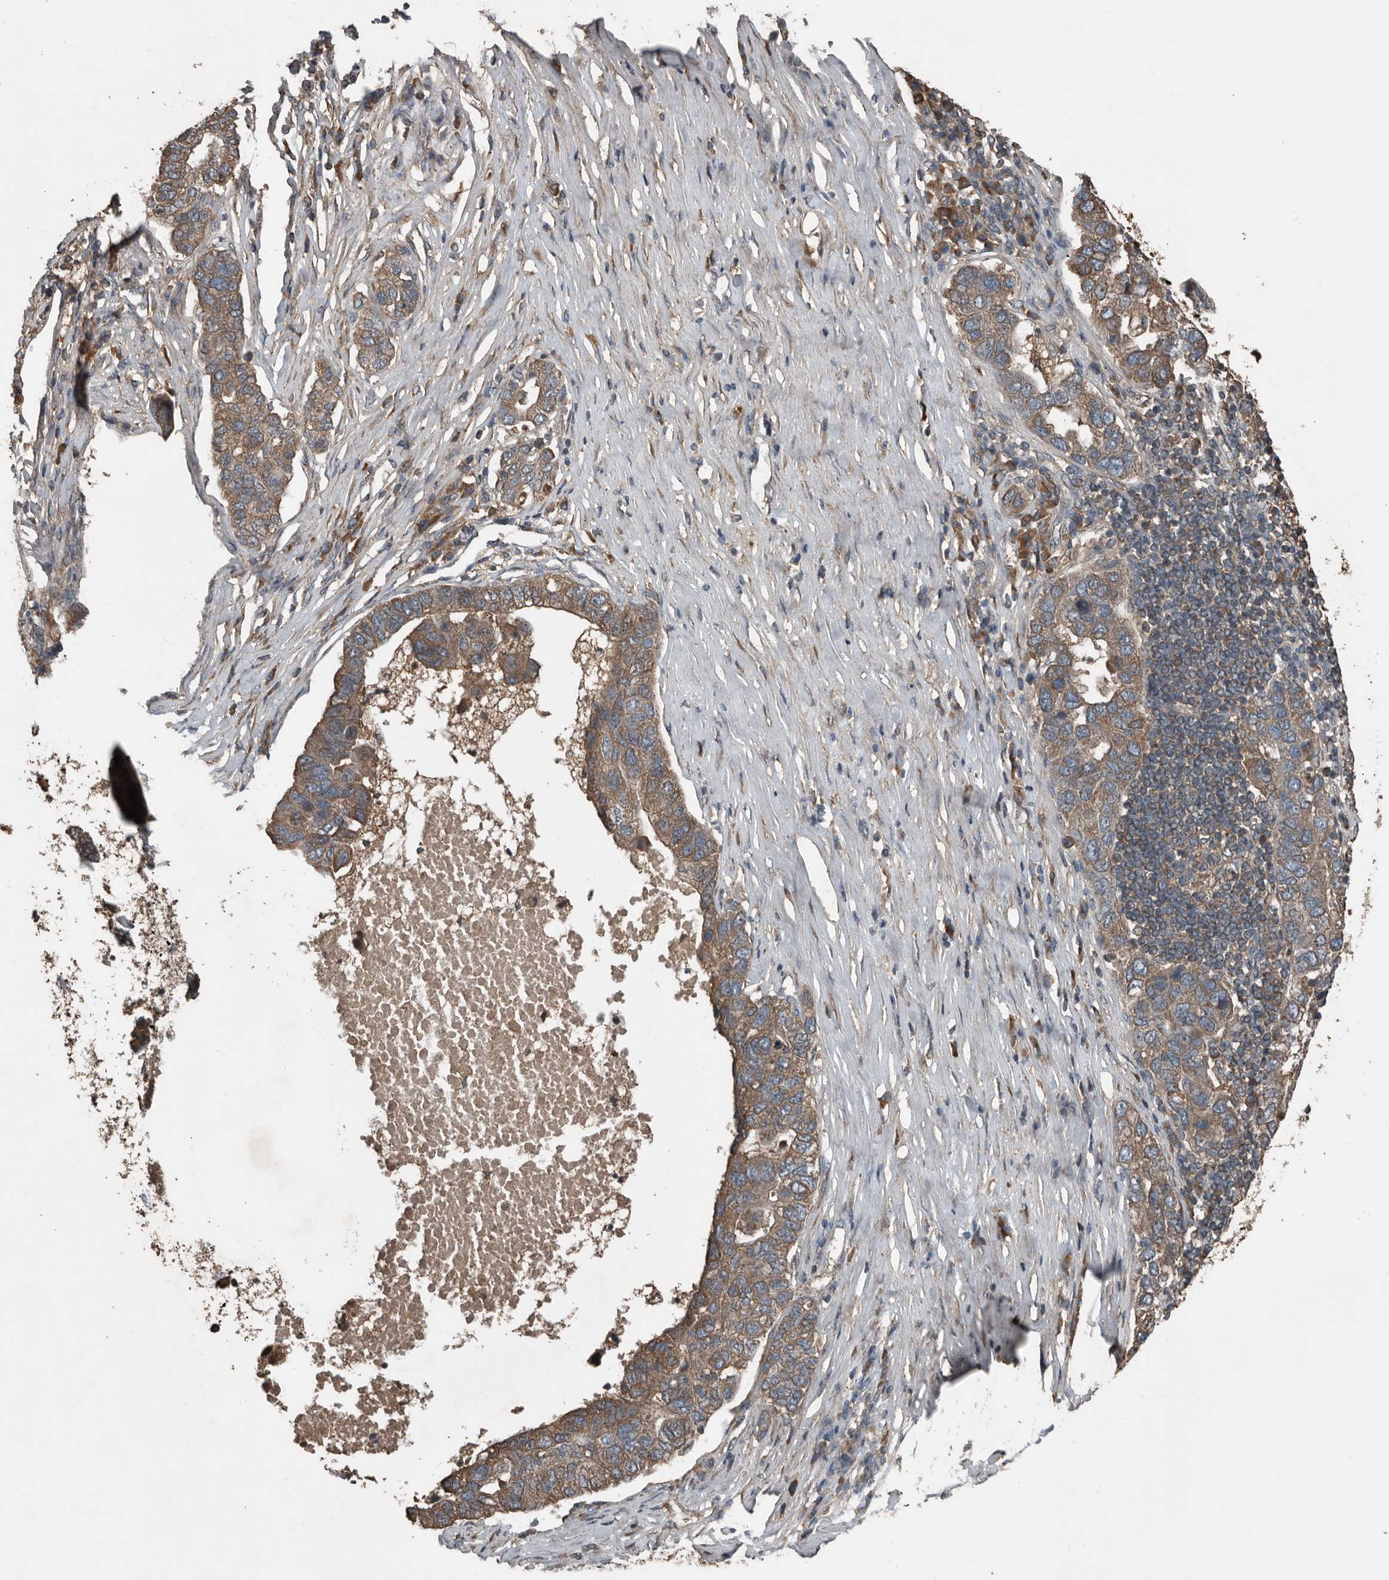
{"staining": {"intensity": "moderate", "quantity": ">75%", "location": "cytoplasmic/membranous"}, "tissue": "pancreatic cancer", "cell_type": "Tumor cells", "image_type": "cancer", "snomed": [{"axis": "morphology", "description": "Adenocarcinoma, NOS"}, {"axis": "topography", "description": "Pancreas"}], "caption": "Pancreatic adenocarcinoma stained with DAB immunohistochemistry displays medium levels of moderate cytoplasmic/membranous staining in about >75% of tumor cells. (IHC, brightfield microscopy, high magnification).", "gene": "RNF207", "patient": {"sex": "female", "age": 61}}